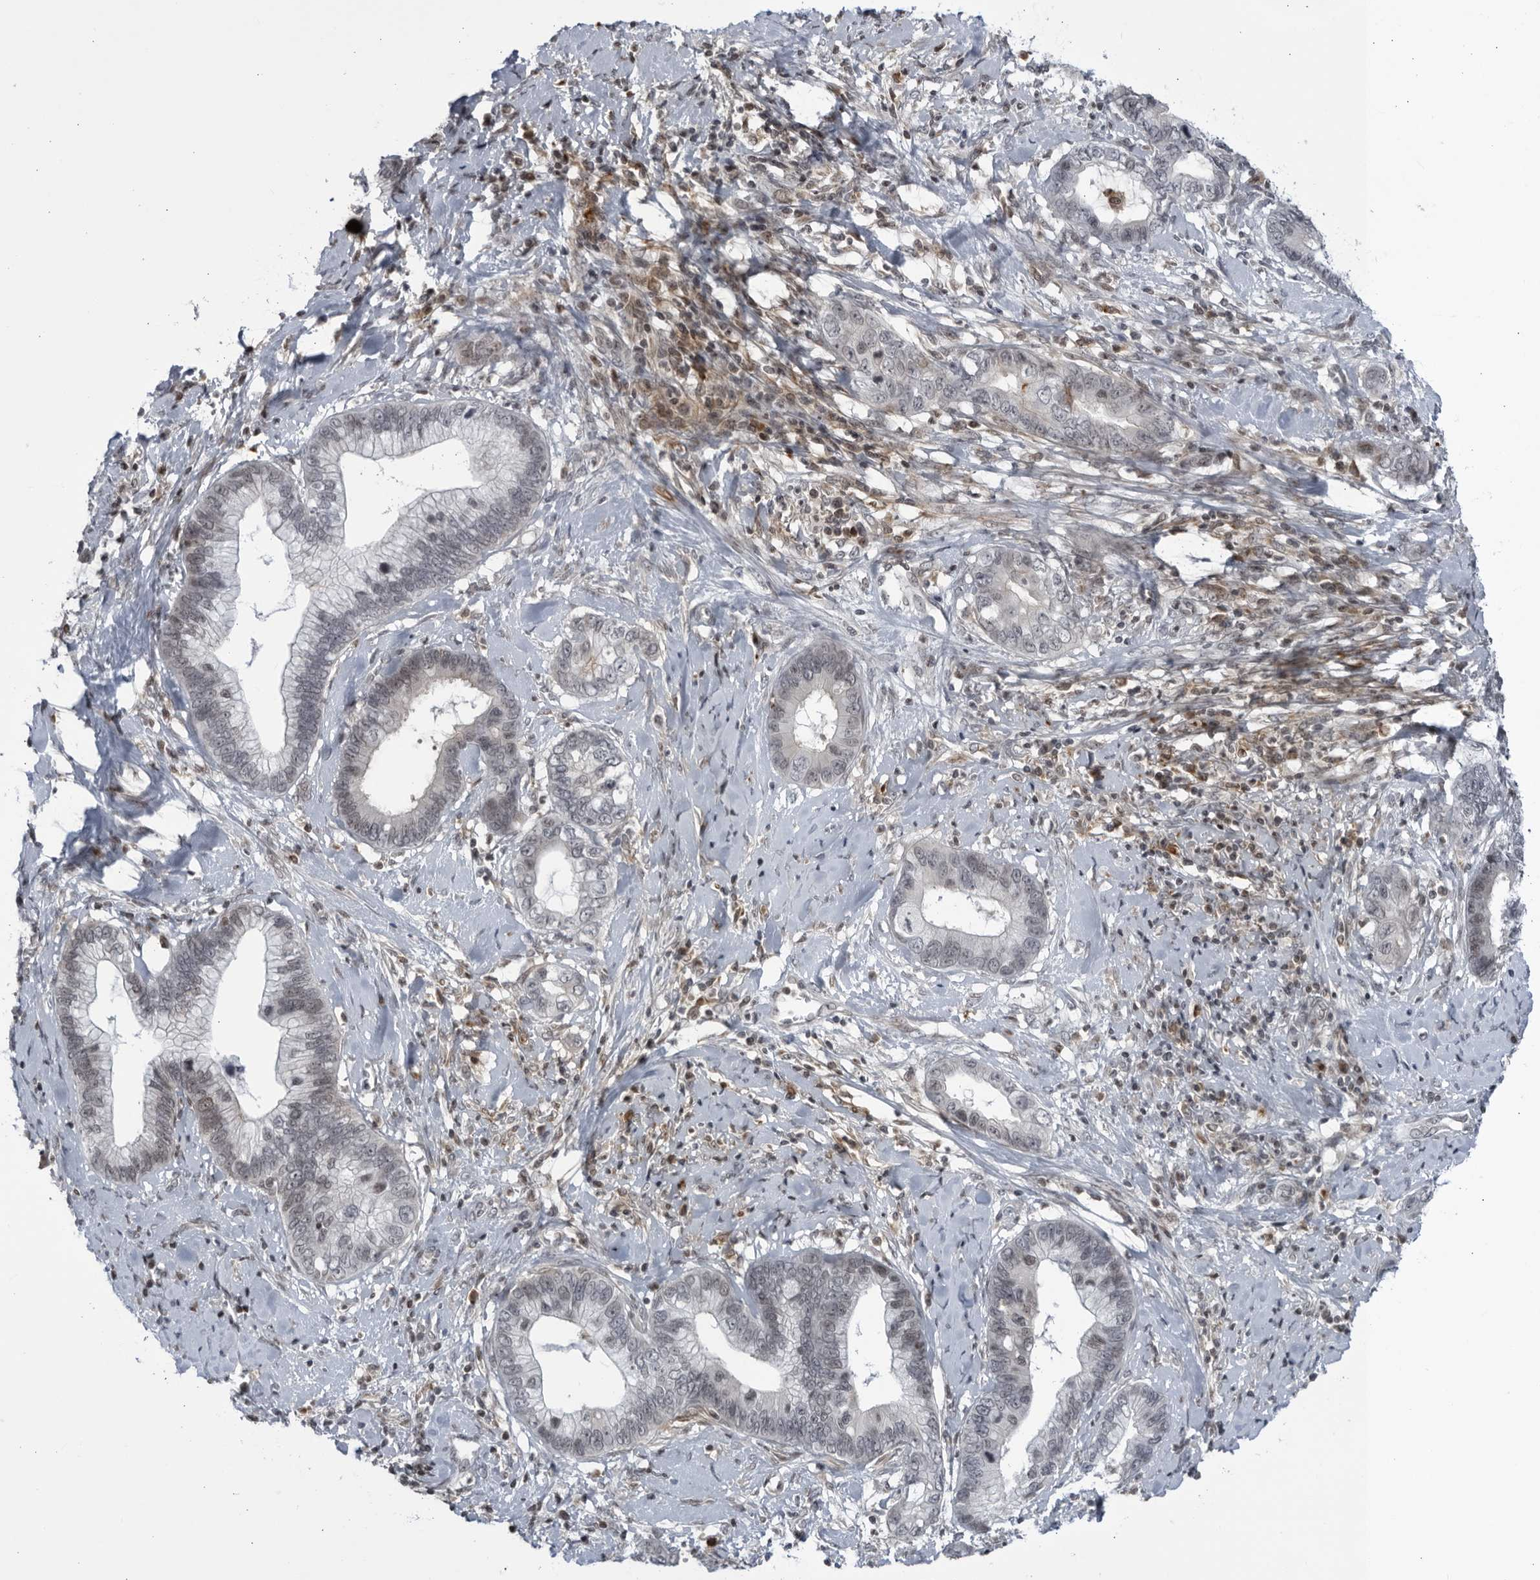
{"staining": {"intensity": "weak", "quantity": "<25%", "location": "nuclear"}, "tissue": "cervical cancer", "cell_type": "Tumor cells", "image_type": "cancer", "snomed": [{"axis": "morphology", "description": "Adenocarcinoma, NOS"}, {"axis": "topography", "description": "Cervix"}], "caption": "Photomicrograph shows no protein expression in tumor cells of cervical adenocarcinoma tissue. (Brightfield microscopy of DAB (3,3'-diaminobenzidine) immunohistochemistry (IHC) at high magnification).", "gene": "DTL", "patient": {"sex": "female", "age": 44}}